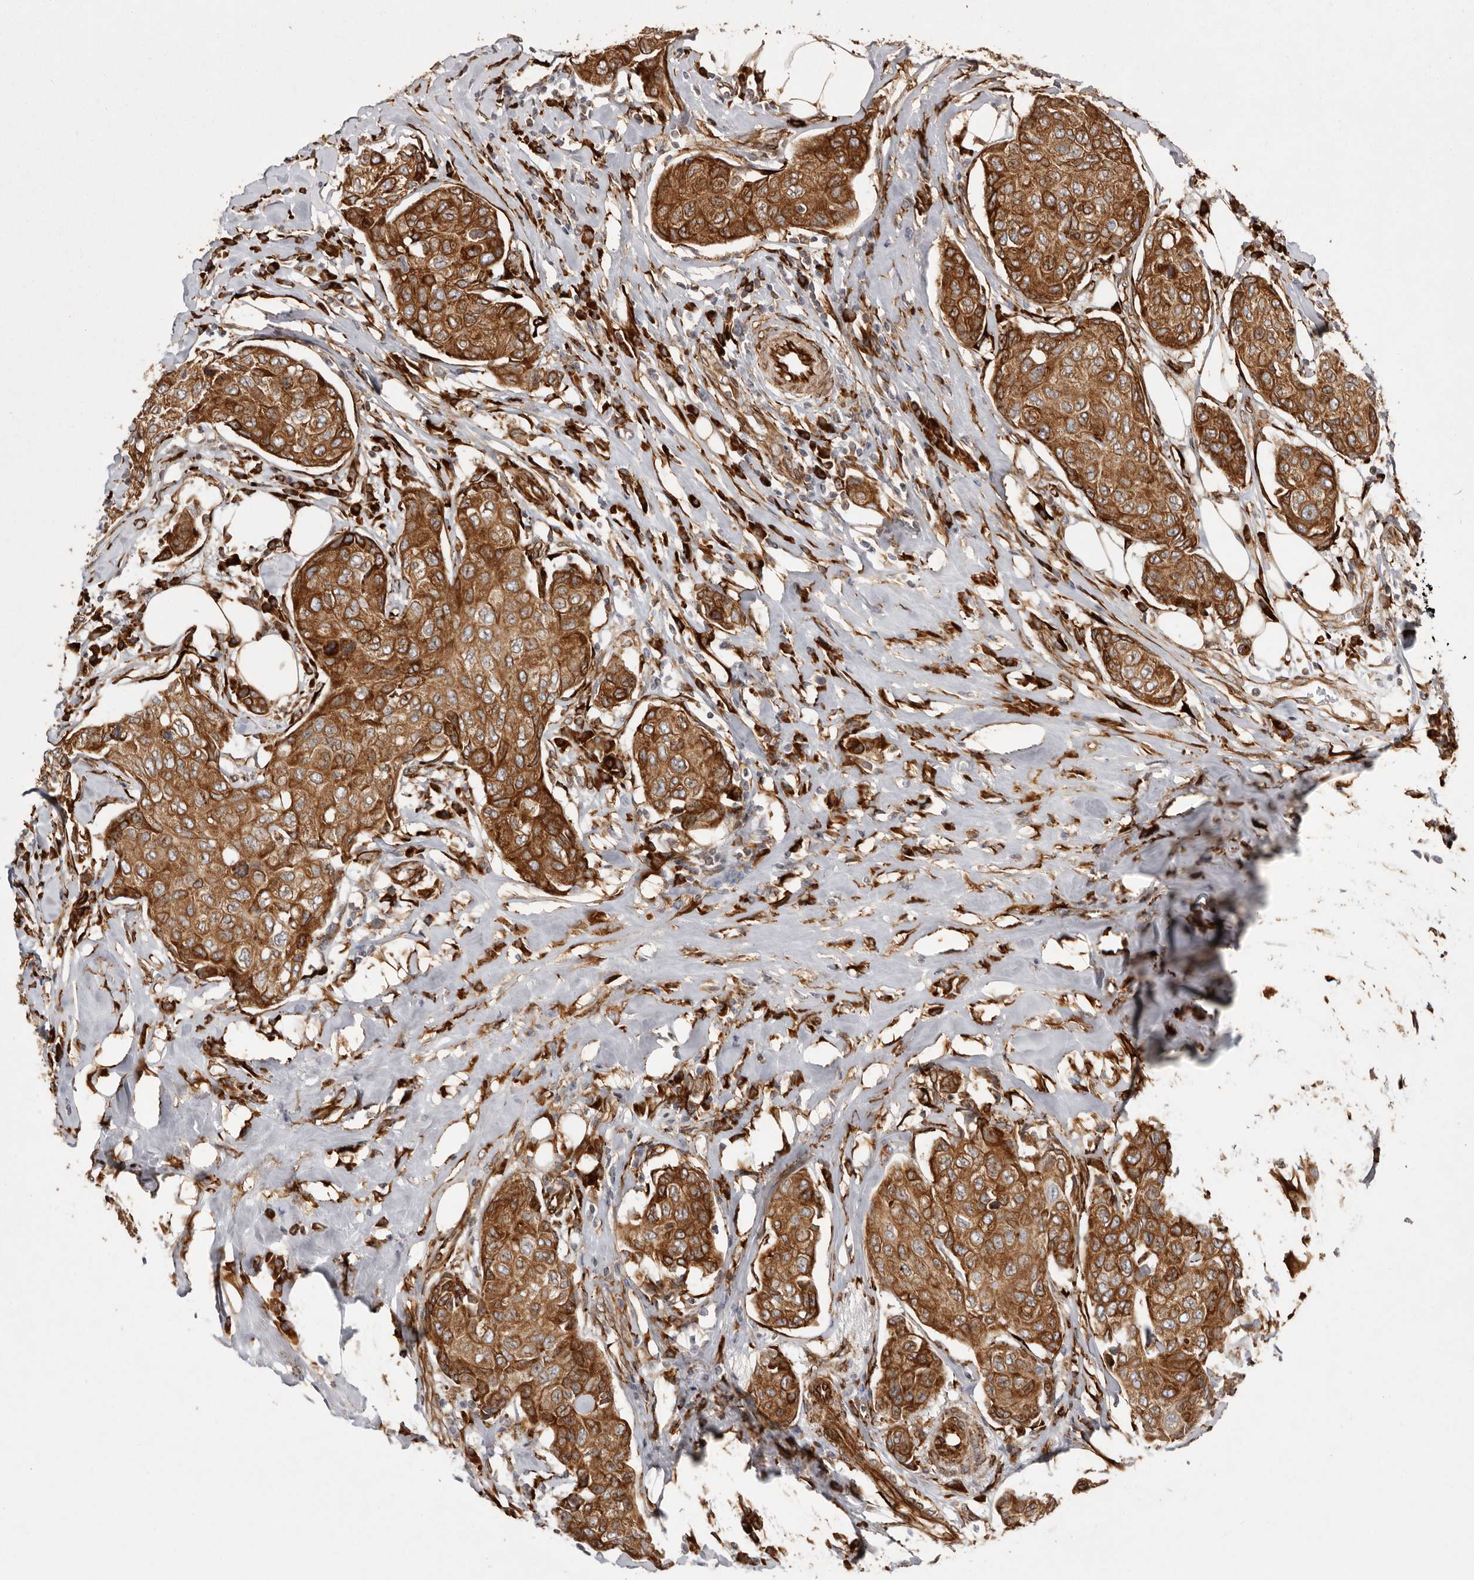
{"staining": {"intensity": "strong", "quantity": ">75%", "location": "cytoplasmic/membranous"}, "tissue": "breast cancer", "cell_type": "Tumor cells", "image_type": "cancer", "snomed": [{"axis": "morphology", "description": "Duct carcinoma"}, {"axis": "topography", "description": "Breast"}], "caption": "Intraductal carcinoma (breast) stained for a protein exhibits strong cytoplasmic/membranous positivity in tumor cells.", "gene": "WDTC1", "patient": {"sex": "female", "age": 80}}